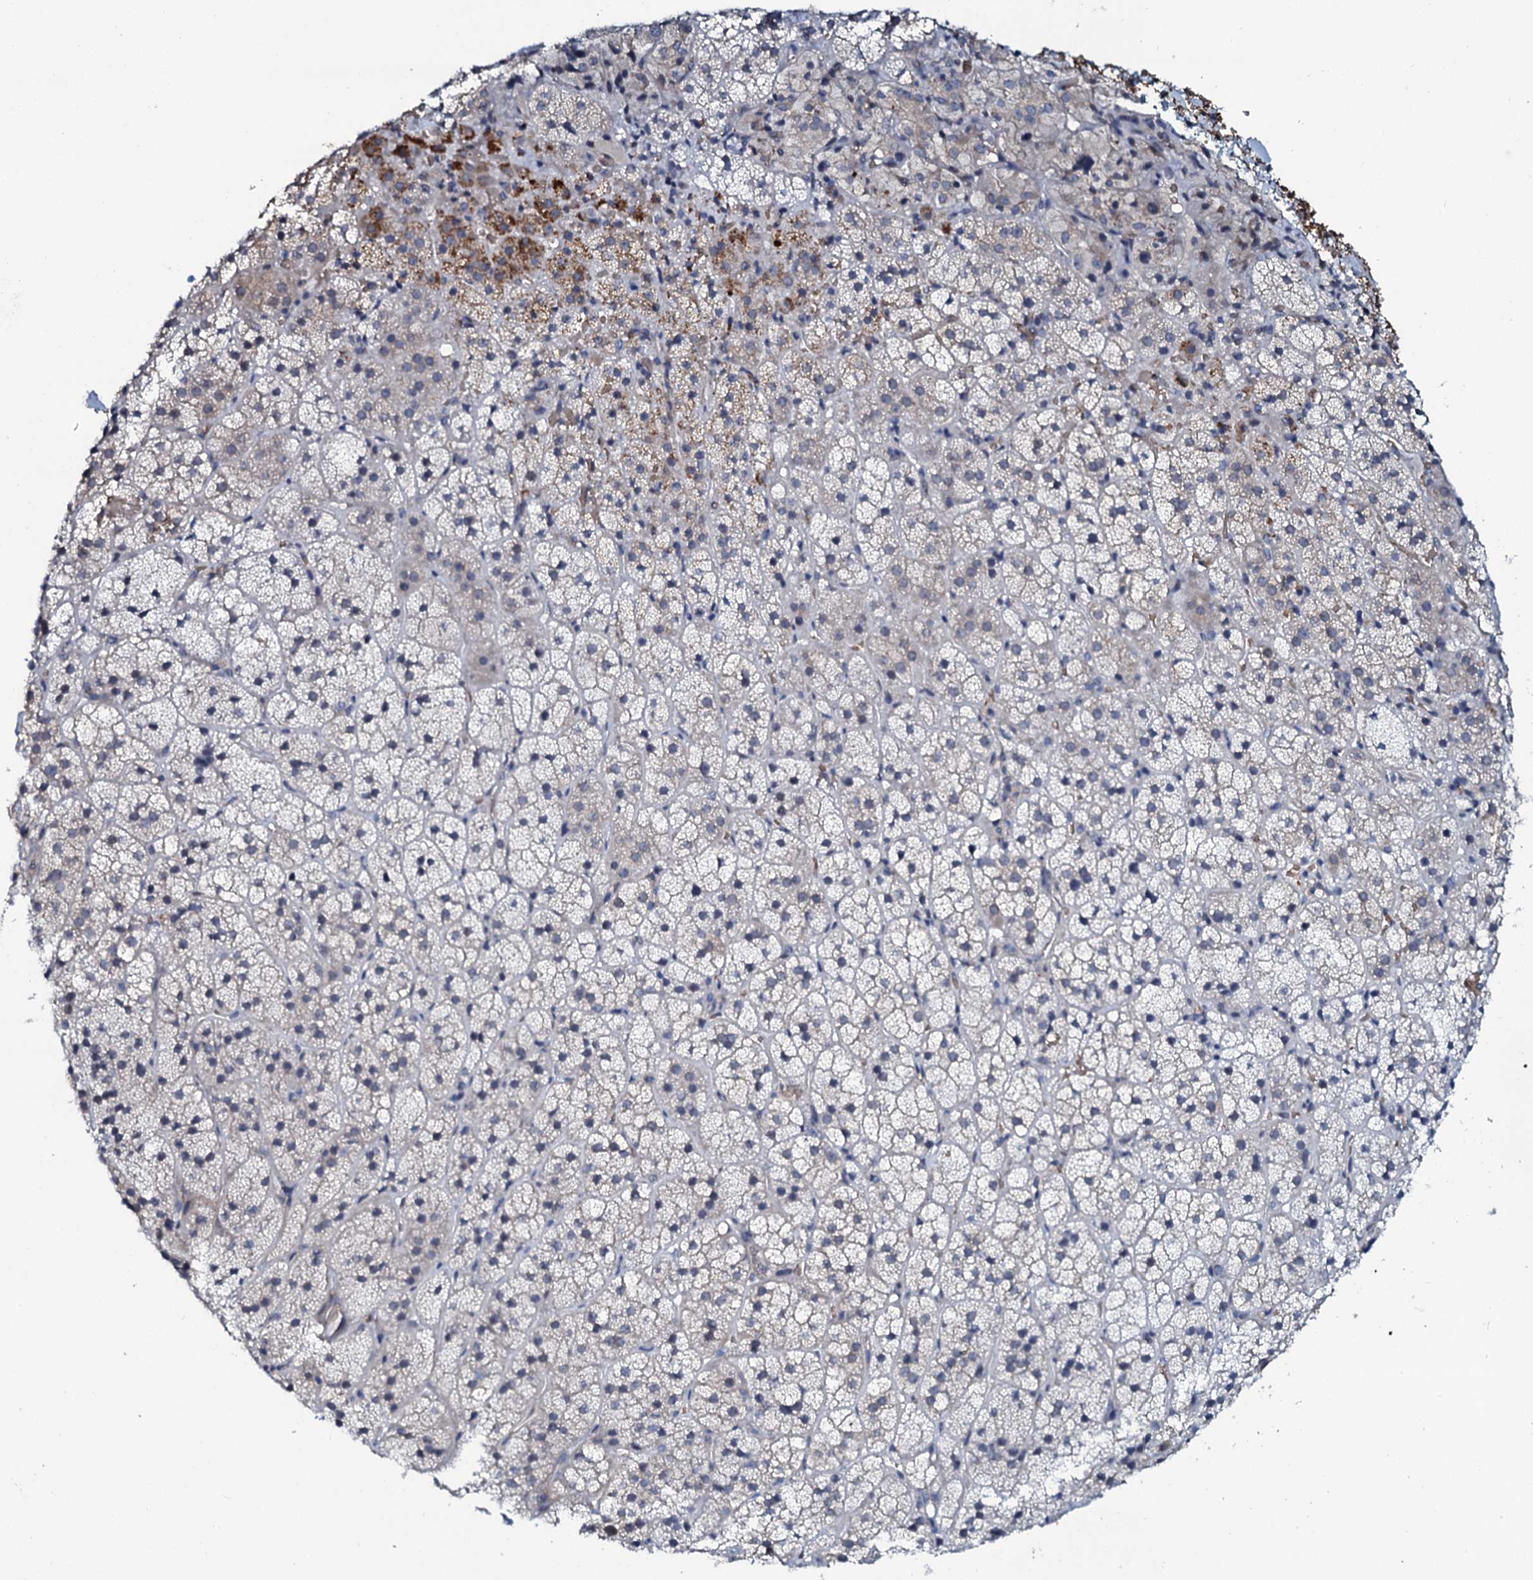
{"staining": {"intensity": "moderate", "quantity": "<25%", "location": "cytoplasmic/membranous"}, "tissue": "adrenal gland", "cell_type": "Glandular cells", "image_type": "normal", "snomed": [{"axis": "morphology", "description": "Normal tissue, NOS"}, {"axis": "topography", "description": "Adrenal gland"}], "caption": "This is a micrograph of immunohistochemistry staining of normal adrenal gland, which shows moderate expression in the cytoplasmic/membranous of glandular cells.", "gene": "C10orf88", "patient": {"sex": "female", "age": 44}}